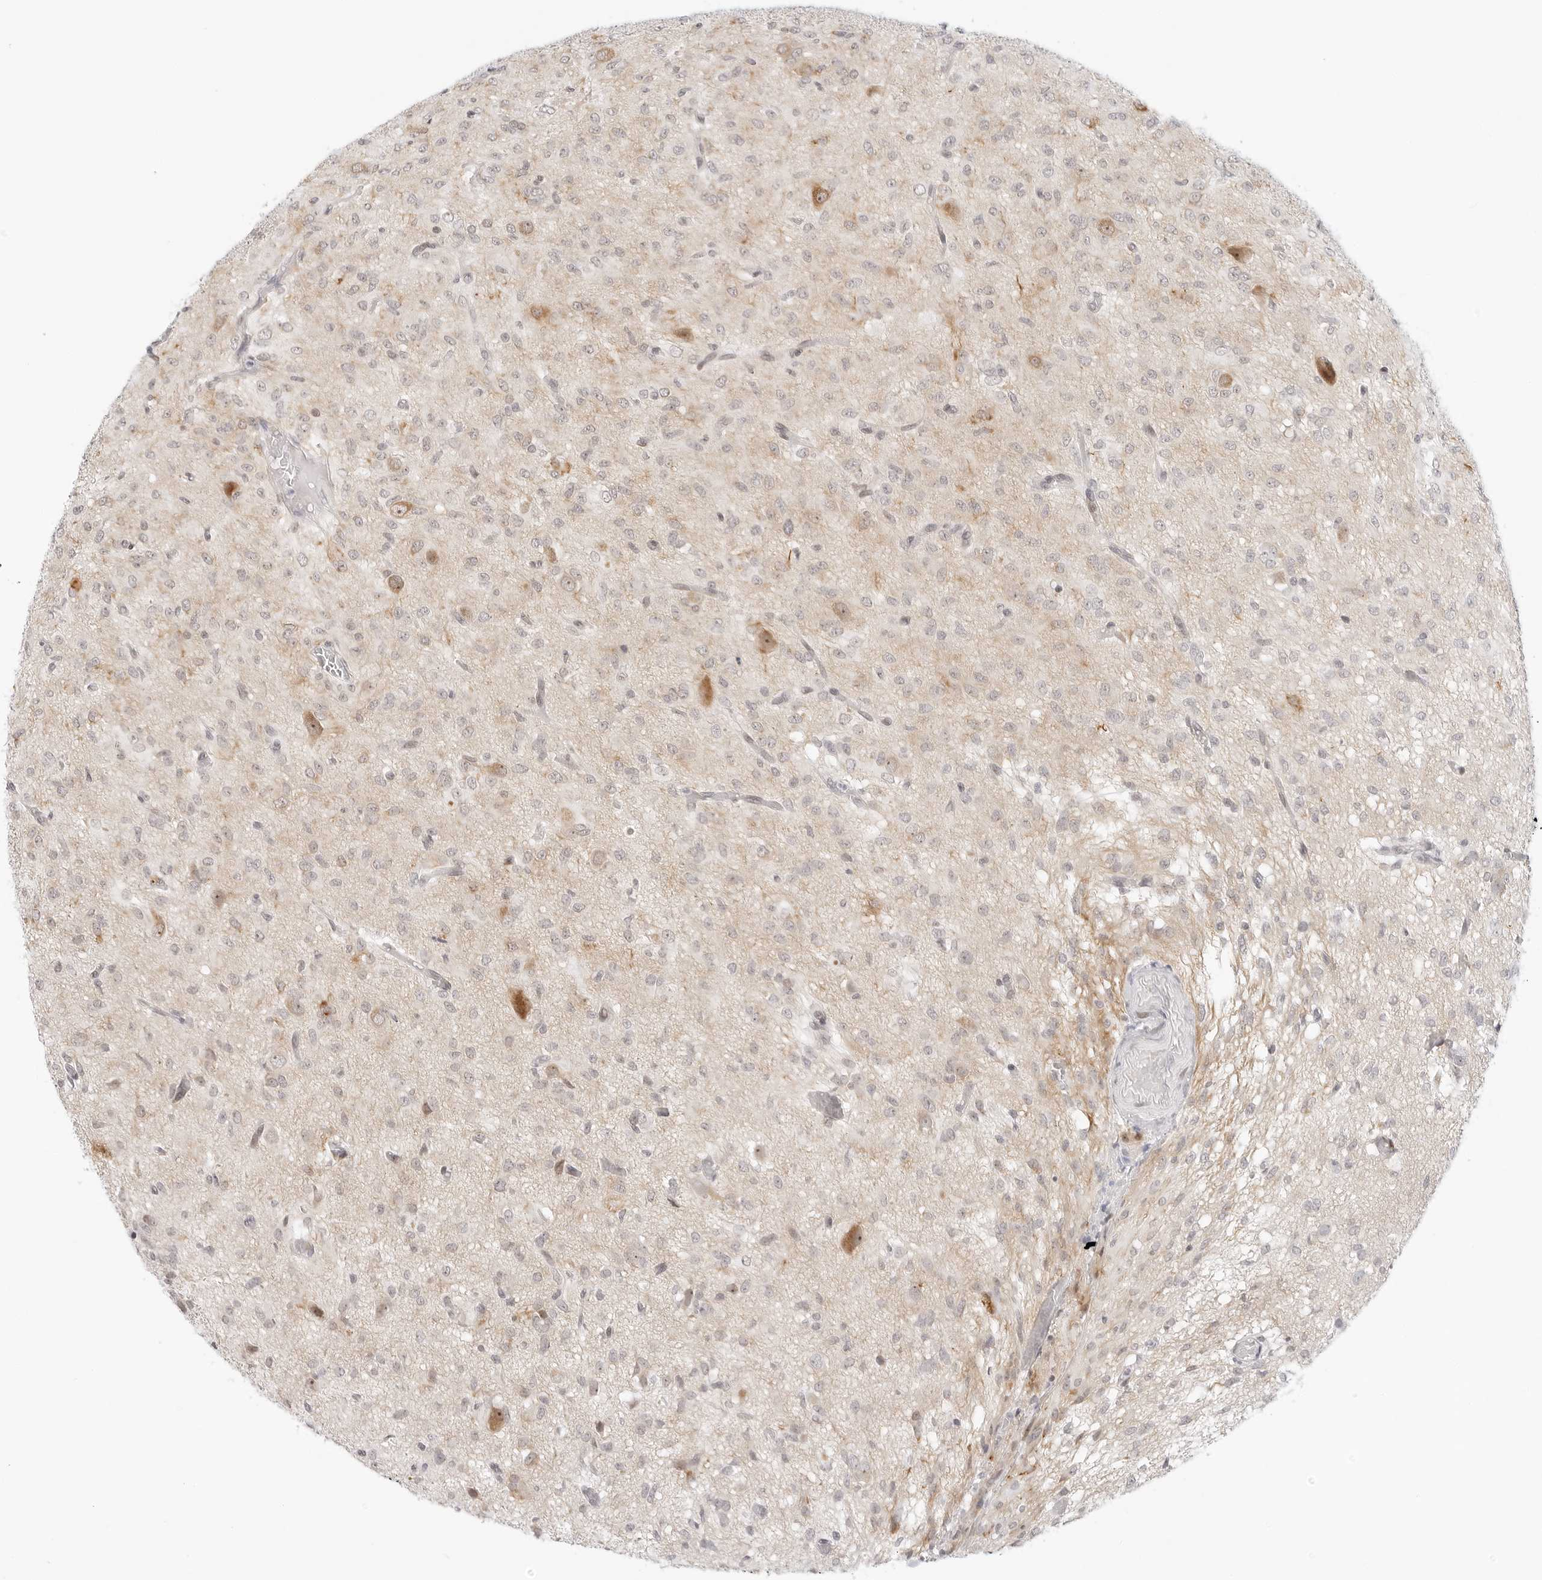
{"staining": {"intensity": "weak", "quantity": "25%-75%", "location": "cytoplasmic/membranous"}, "tissue": "glioma", "cell_type": "Tumor cells", "image_type": "cancer", "snomed": [{"axis": "morphology", "description": "Glioma, malignant, High grade"}, {"axis": "topography", "description": "Brain"}], "caption": "Human glioma stained for a protein (brown) displays weak cytoplasmic/membranous positive expression in approximately 25%-75% of tumor cells.", "gene": "HIPK3", "patient": {"sex": "female", "age": 59}}